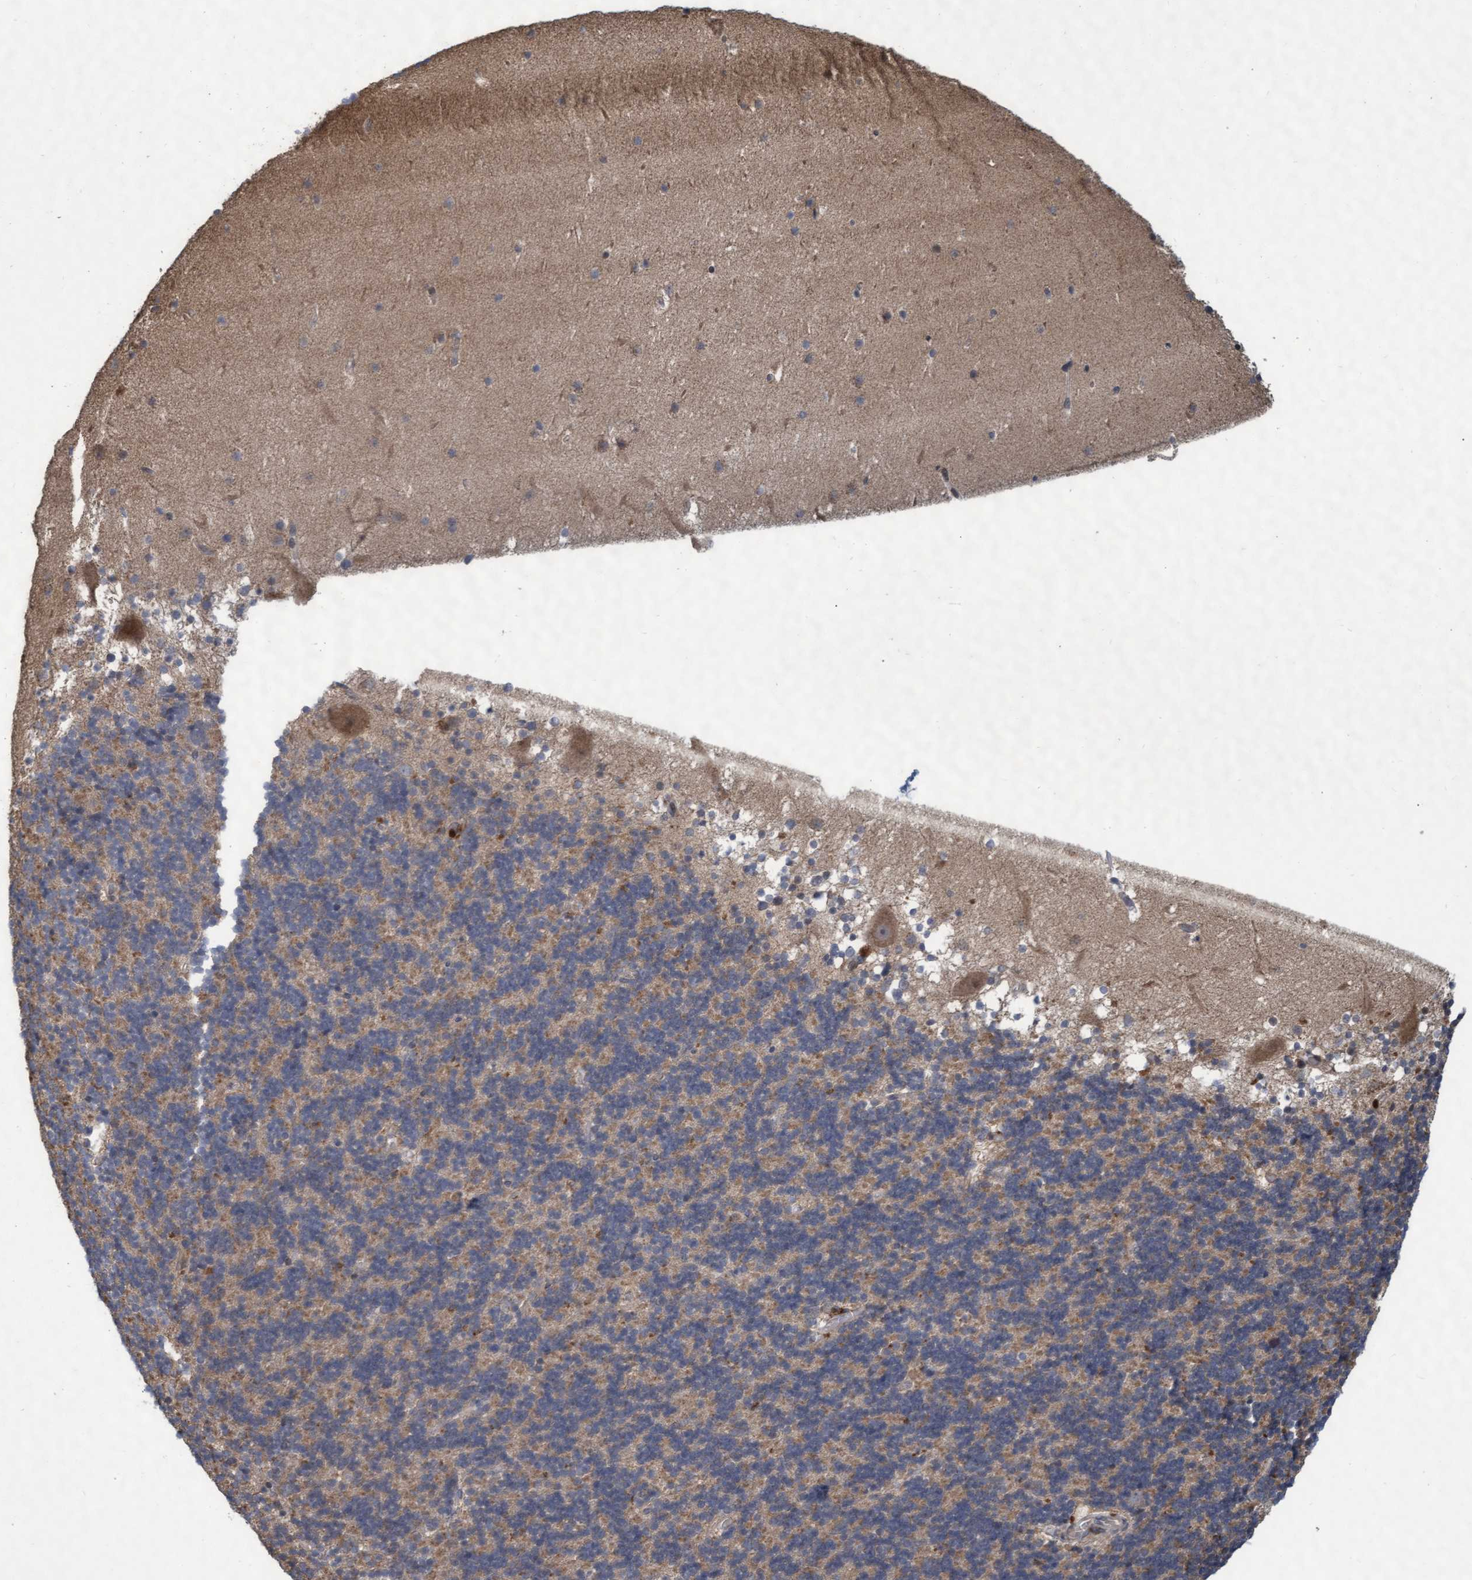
{"staining": {"intensity": "moderate", "quantity": "25%-75%", "location": "cytoplasmic/membranous"}, "tissue": "cerebellum", "cell_type": "Cells in granular layer", "image_type": "normal", "snomed": [{"axis": "morphology", "description": "Normal tissue, NOS"}, {"axis": "topography", "description": "Cerebellum"}], "caption": "Approximately 25%-75% of cells in granular layer in normal human cerebellum display moderate cytoplasmic/membranous protein positivity as visualized by brown immunohistochemical staining.", "gene": "KCNC2", "patient": {"sex": "male", "age": 45}}